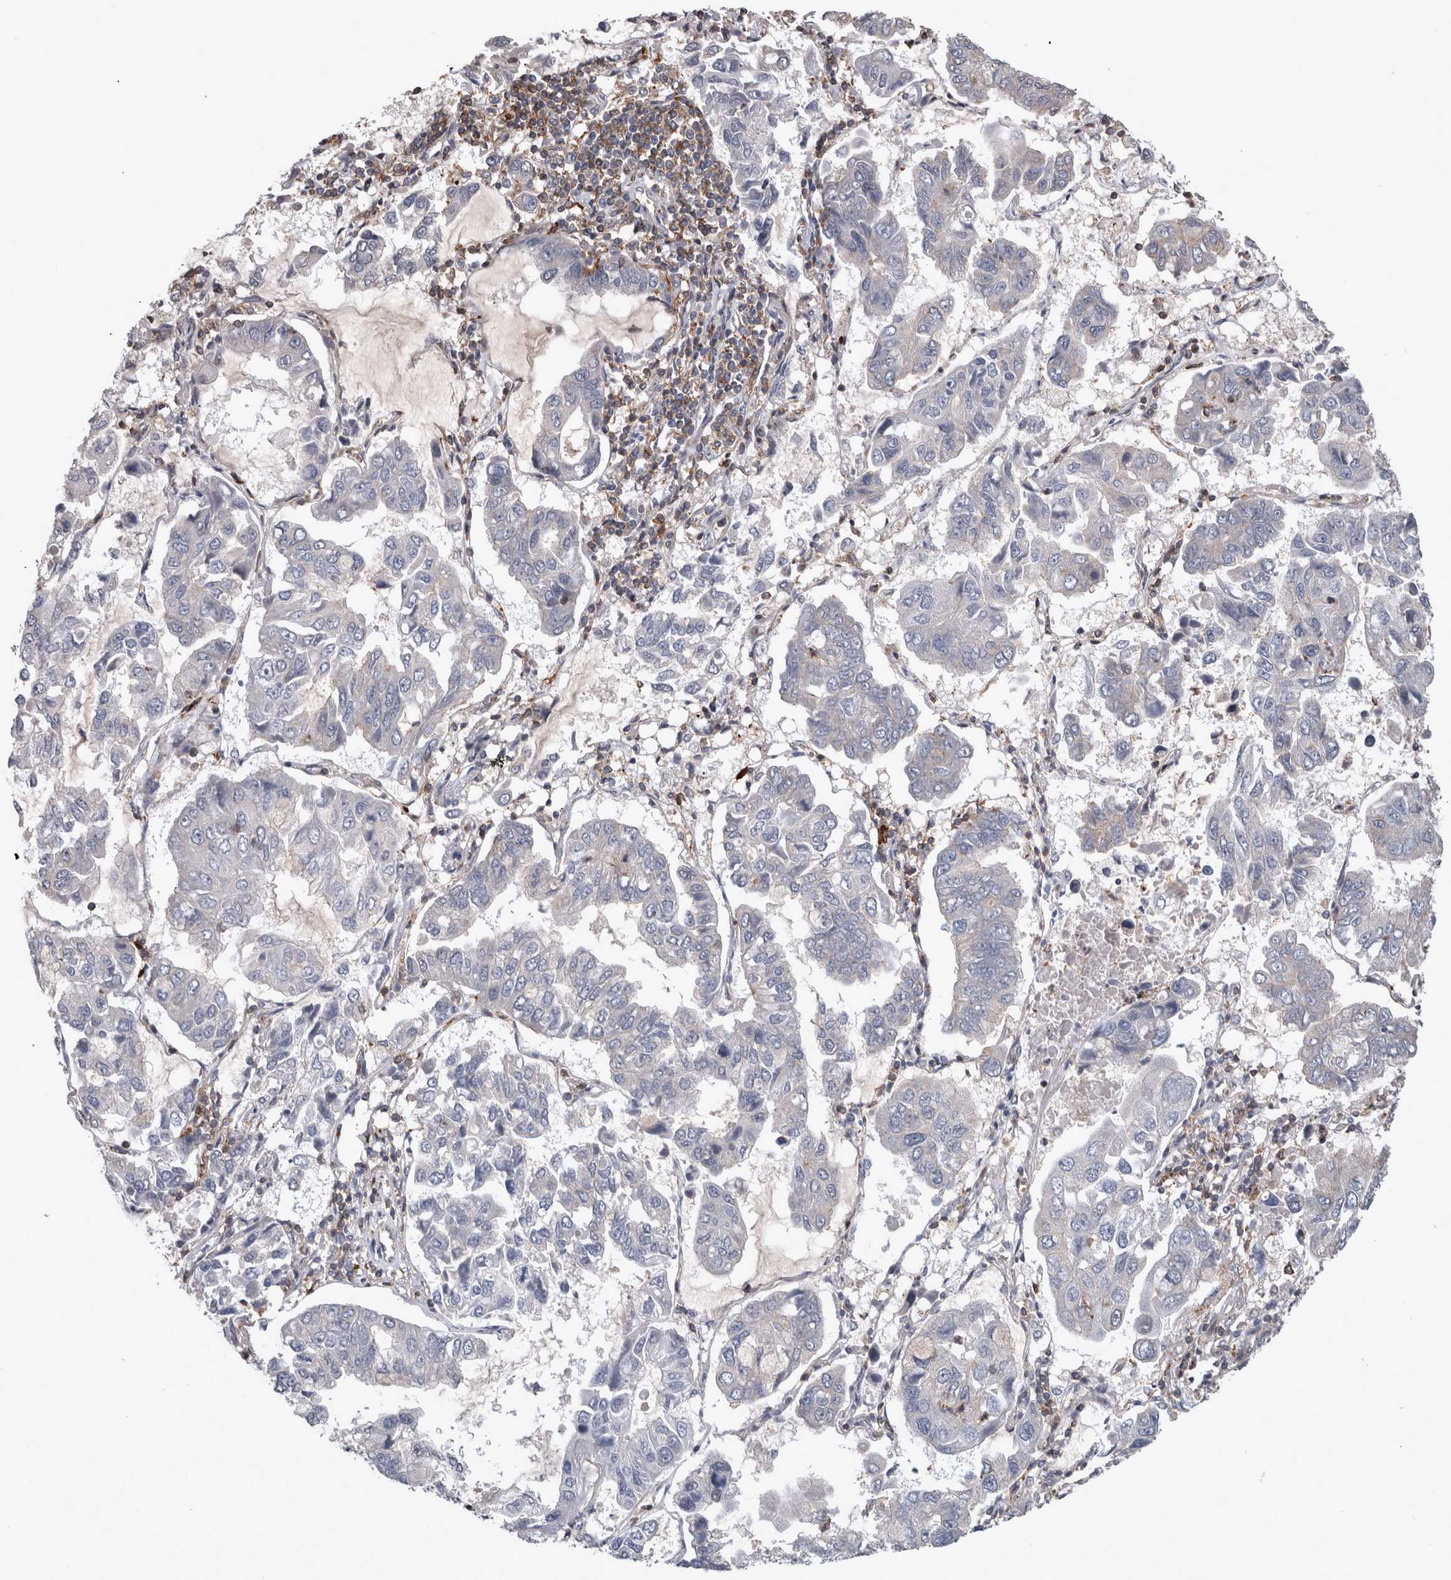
{"staining": {"intensity": "negative", "quantity": "none", "location": "none"}, "tissue": "lung cancer", "cell_type": "Tumor cells", "image_type": "cancer", "snomed": [{"axis": "morphology", "description": "Adenocarcinoma, NOS"}, {"axis": "topography", "description": "Lung"}], "caption": "This is a micrograph of immunohistochemistry staining of adenocarcinoma (lung), which shows no positivity in tumor cells.", "gene": "SPATA48", "patient": {"sex": "male", "age": 64}}